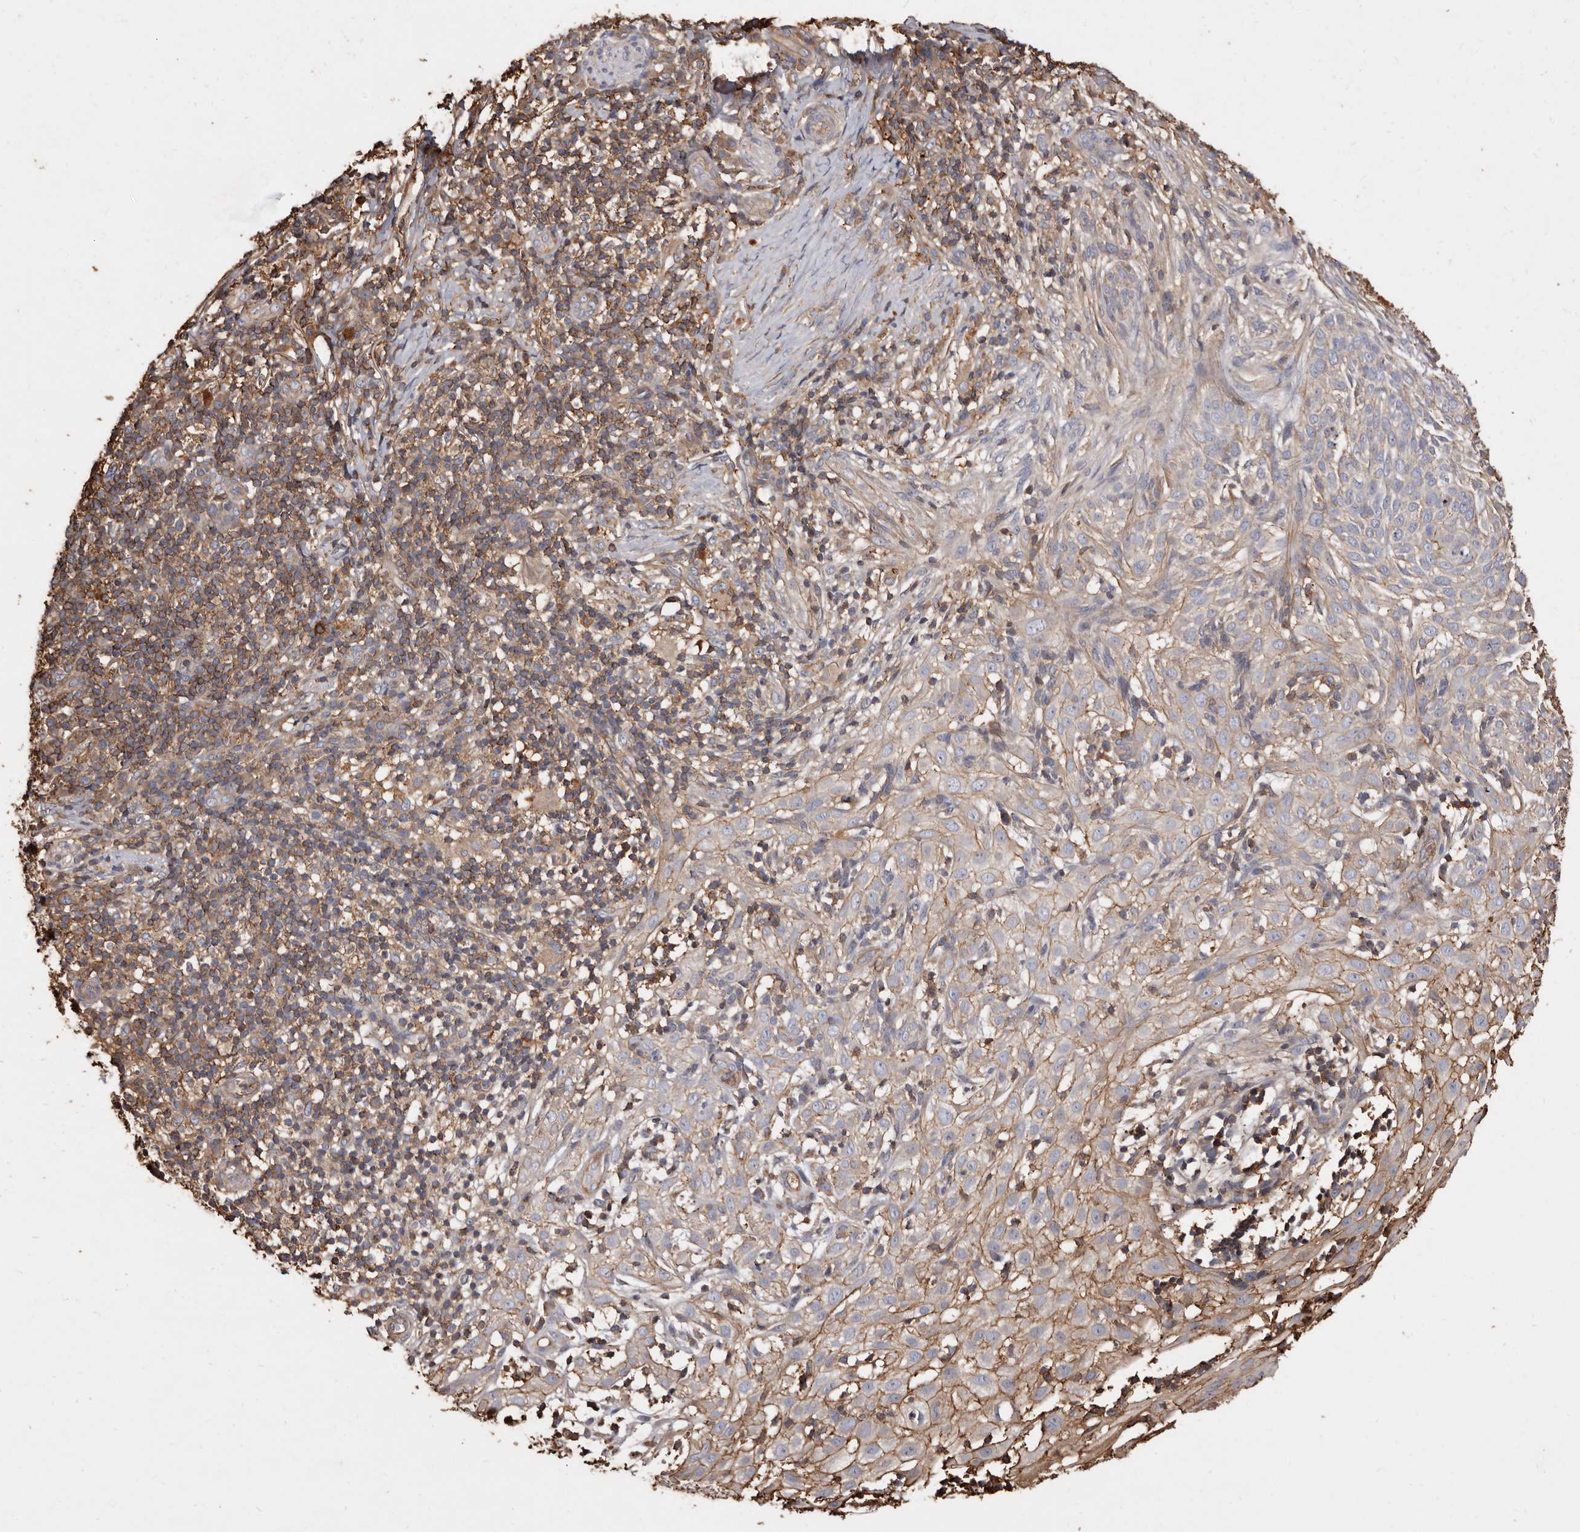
{"staining": {"intensity": "weak", "quantity": "<25%", "location": "cytoplasmic/membranous"}, "tissue": "skin cancer", "cell_type": "Tumor cells", "image_type": "cancer", "snomed": [{"axis": "morphology", "description": "Basal cell carcinoma"}, {"axis": "topography", "description": "Skin"}], "caption": "Photomicrograph shows no significant protein positivity in tumor cells of skin basal cell carcinoma.", "gene": "COQ8B", "patient": {"sex": "female", "age": 64}}